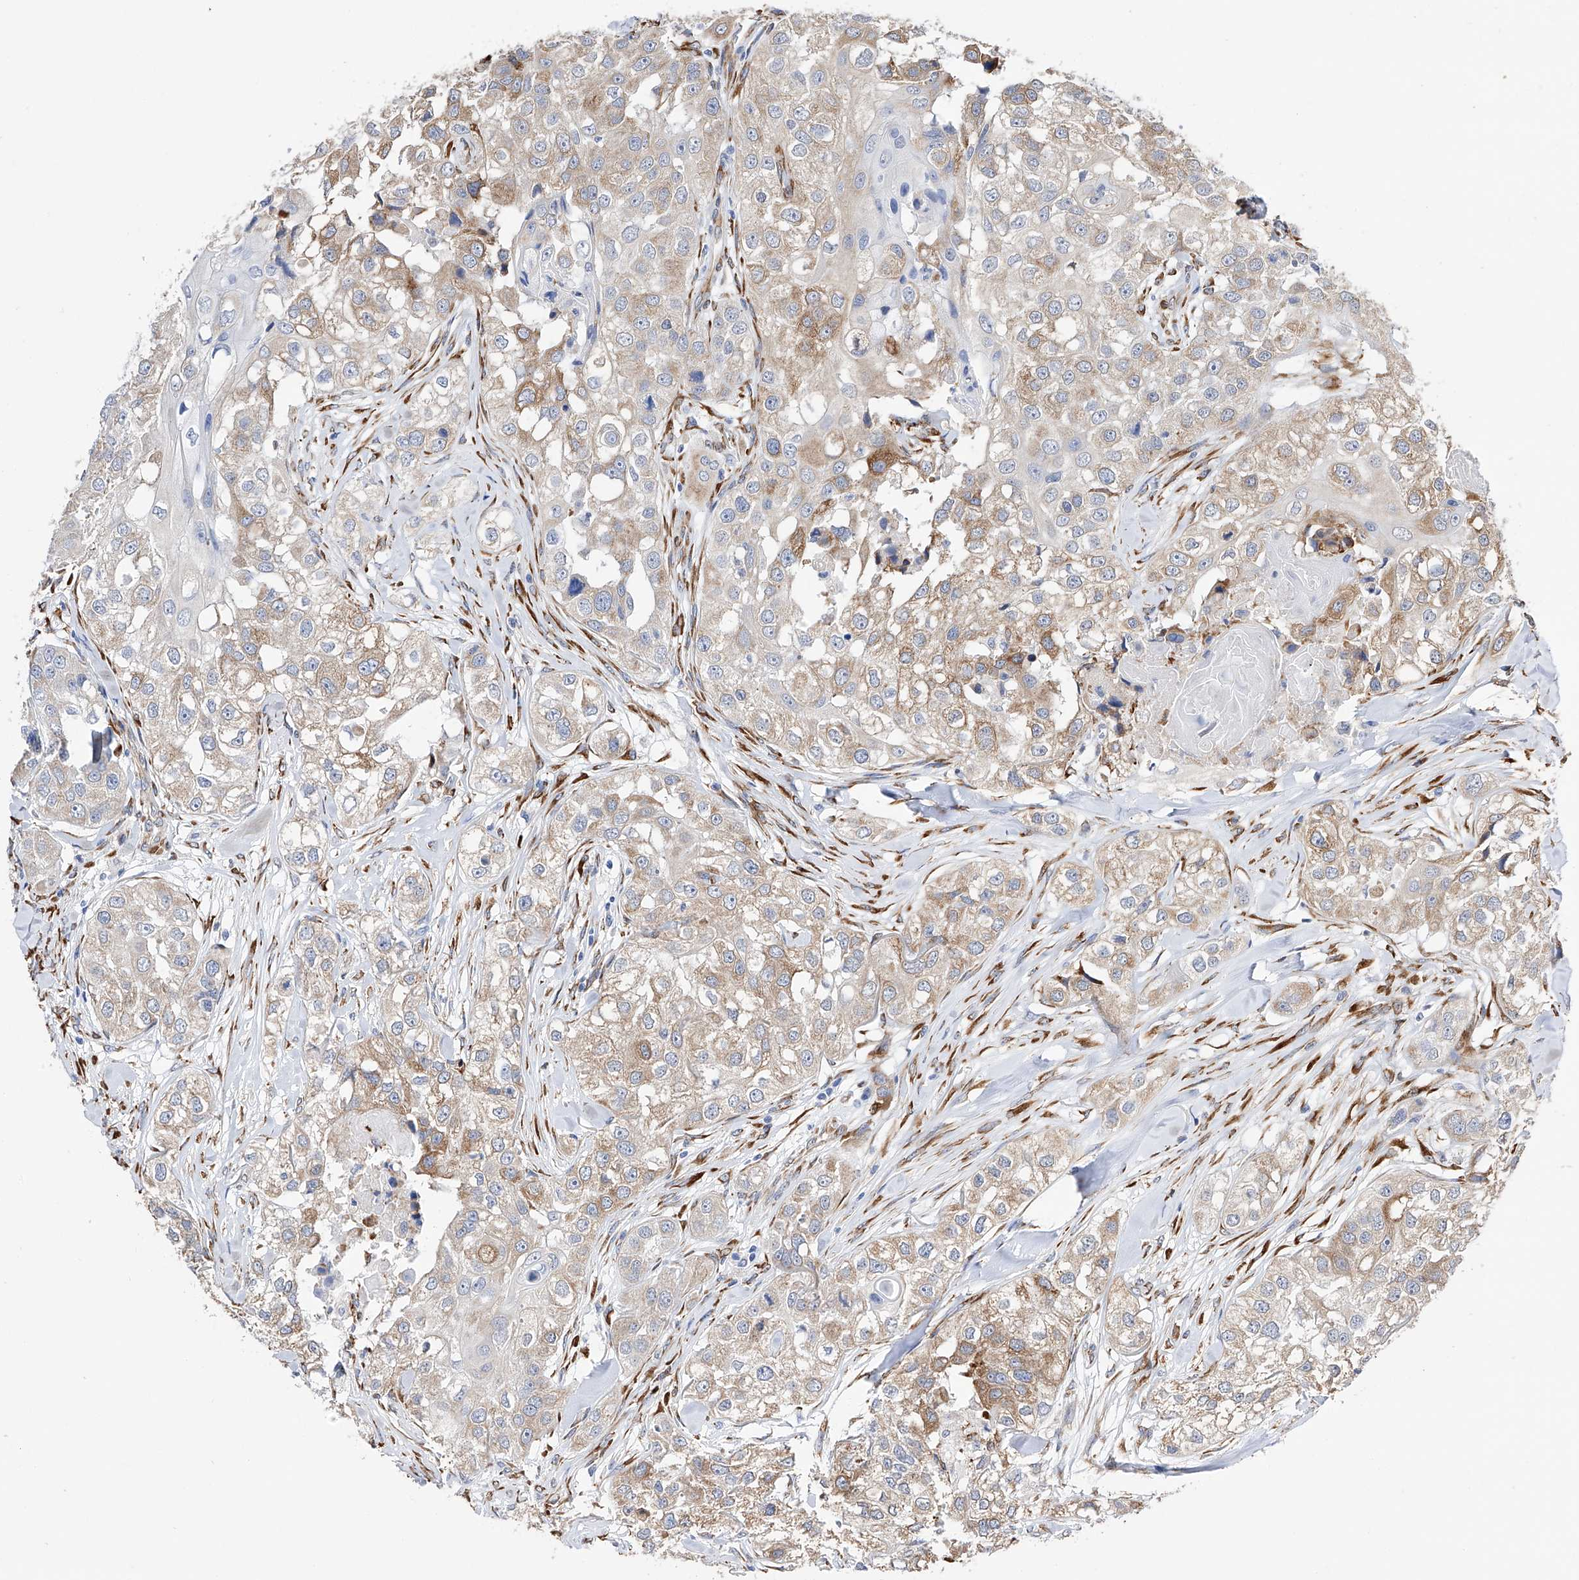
{"staining": {"intensity": "moderate", "quantity": "<25%", "location": "cytoplasmic/membranous"}, "tissue": "head and neck cancer", "cell_type": "Tumor cells", "image_type": "cancer", "snomed": [{"axis": "morphology", "description": "Normal tissue, NOS"}, {"axis": "morphology", "description": "Squamous cell carcinoma, NOS"}, {"axis": "topography", "description": "Skeletal muscle"}, {"axis": "topography", "description": "Head-Neck"}], "caption": "A micrograph of human squamous cell carcinoma (head and neck) stained for a protein shows moderate cytoplasmic/membranous brown staining in tumor cells.", "gene": "PDIA5", "patient": {"sex": "male", "age": 51}}